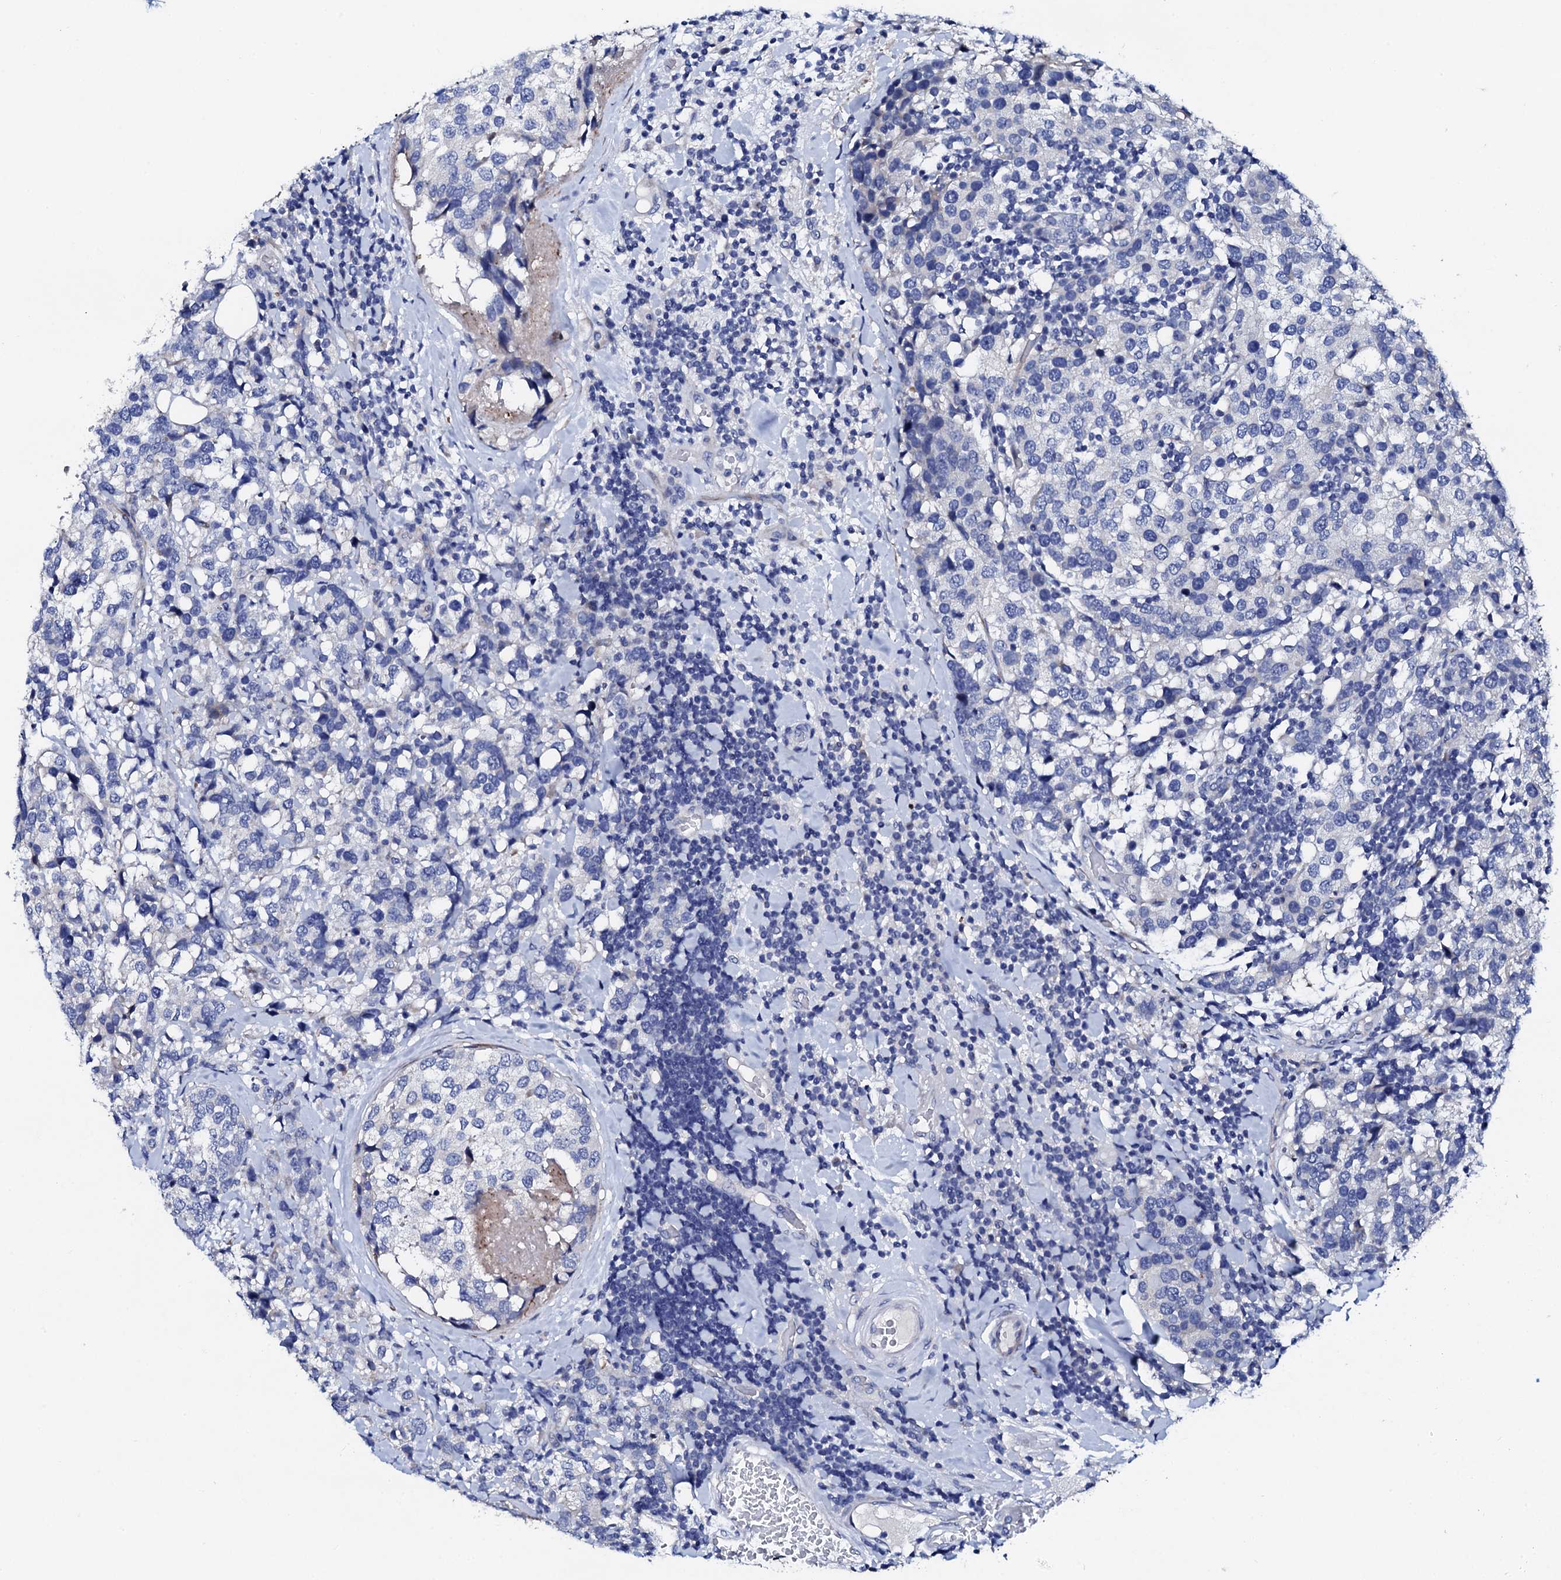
{"staining": {"intensity": "negative", "quantity": "none", "location": "none"}, "tissue": "breast cancer", "cell_type": "Tumor cells", "image_type": "cancer", "snomed": [{"axis": "morphology", "description": "Lobular carcinoma"}, {"axis": "topography", "description": "Breast"}], "caption": "Protein analysis of breast cancer displays no significant staining in tumor cells.", "gene": "TRDN", "patient": {"sex": "female", "age": 59}}